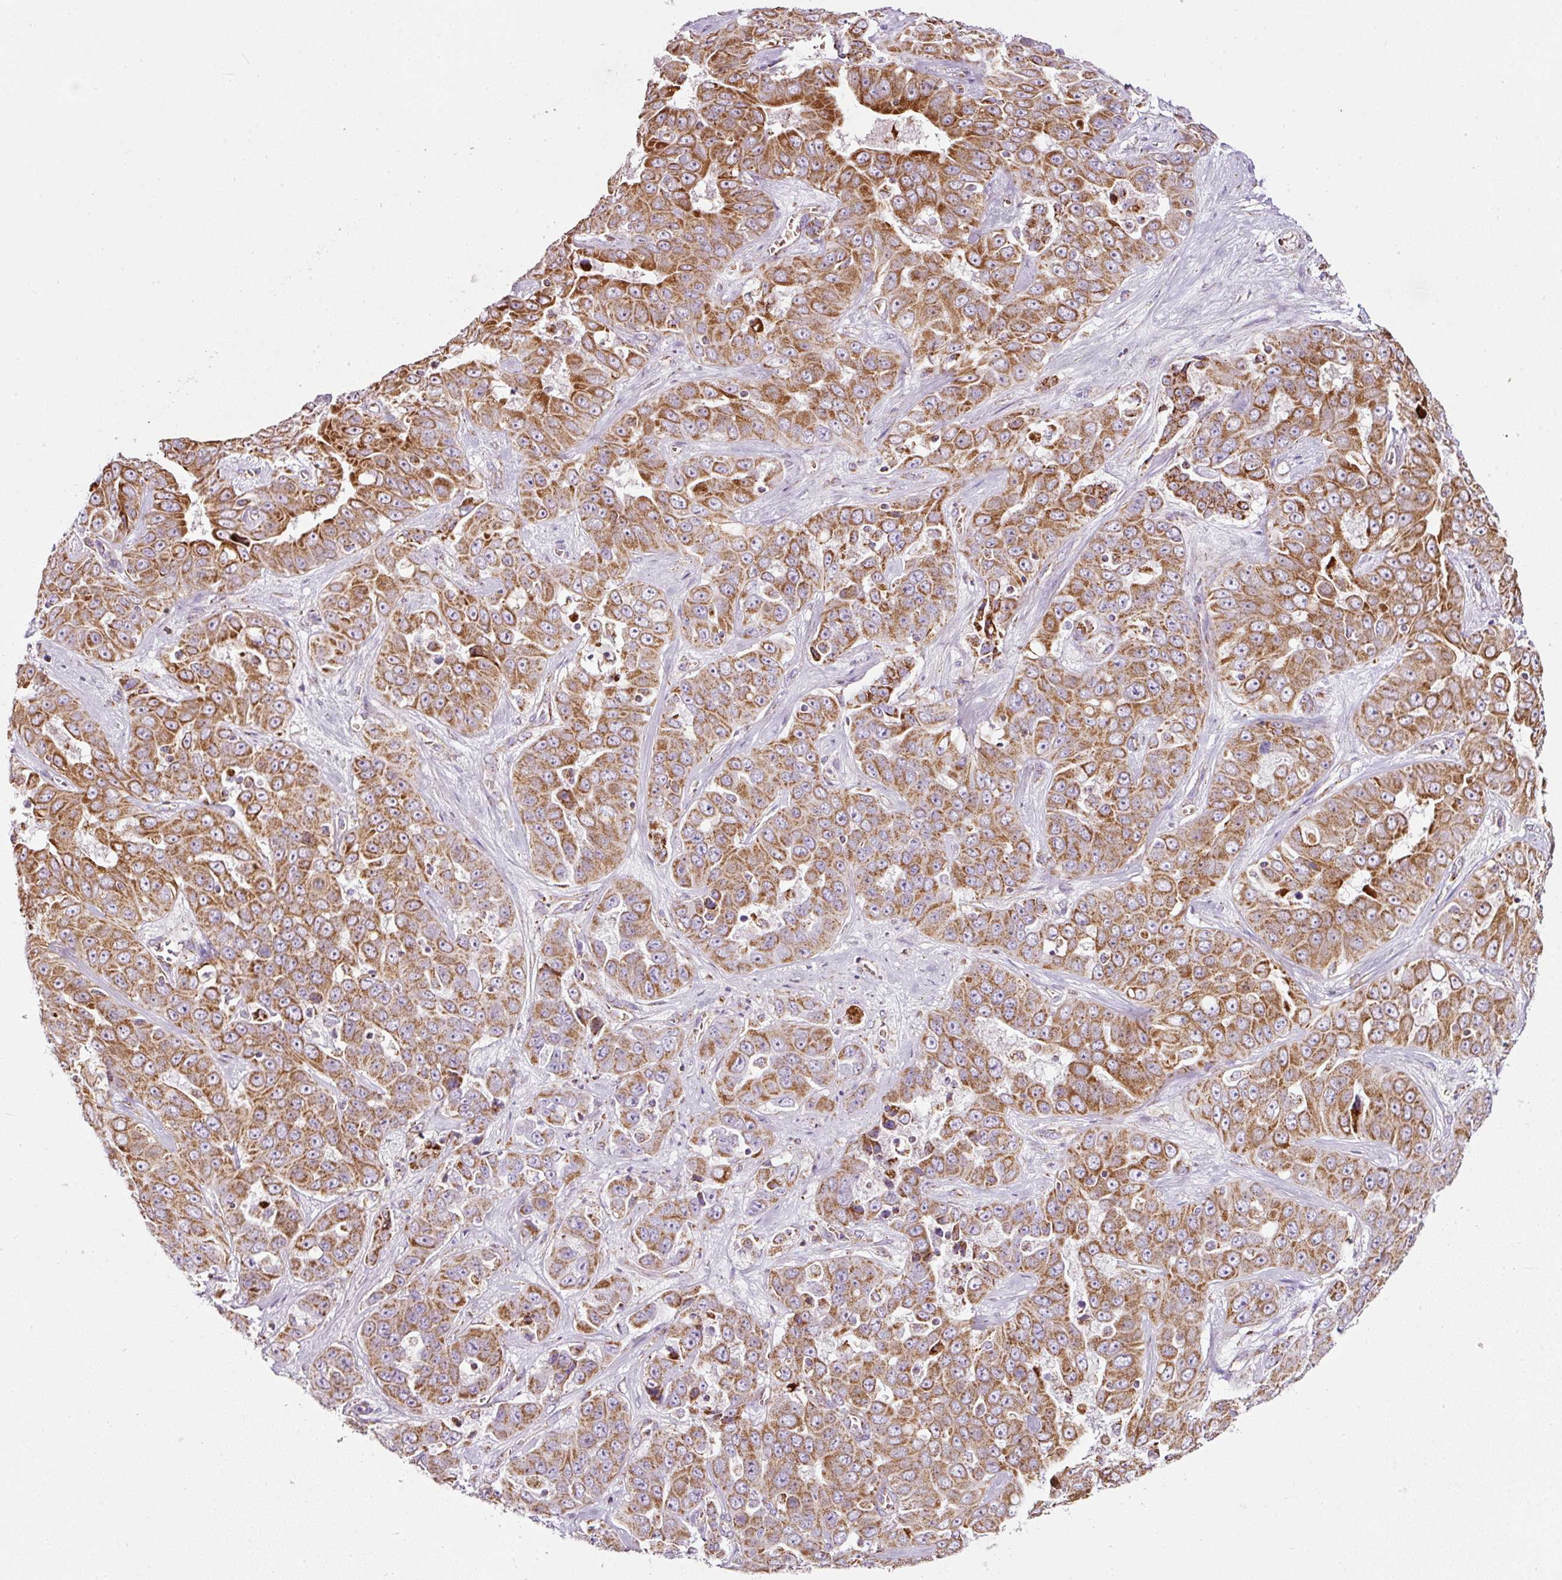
{"staining": {"intensity": "moderate", "quantity": ">75%", "location": "cytoplasmic/membranous"}, "tissue": "liver cancer", "cell_type": "Tumor cells", "image_type": "cancer", "snomed": [{"axis": "morphology", "description": "Cholangiocarcinoma"}, {"axis": "topography", "description": "Liver"}], "caption": "Immunohistochemistry histopathology image of neoplastic tissue: human cholangiocarcinoma (liver) stained using immunohistochemistry (IHC) displays medium levels of moderate protein expression localized specifically in the cytoplasmic/membranous of tumor cells, appearing as a cytoplasmic/membranous brown color.", "gene": "SDHA", "patient": {"sex": "female", "age": 52}}